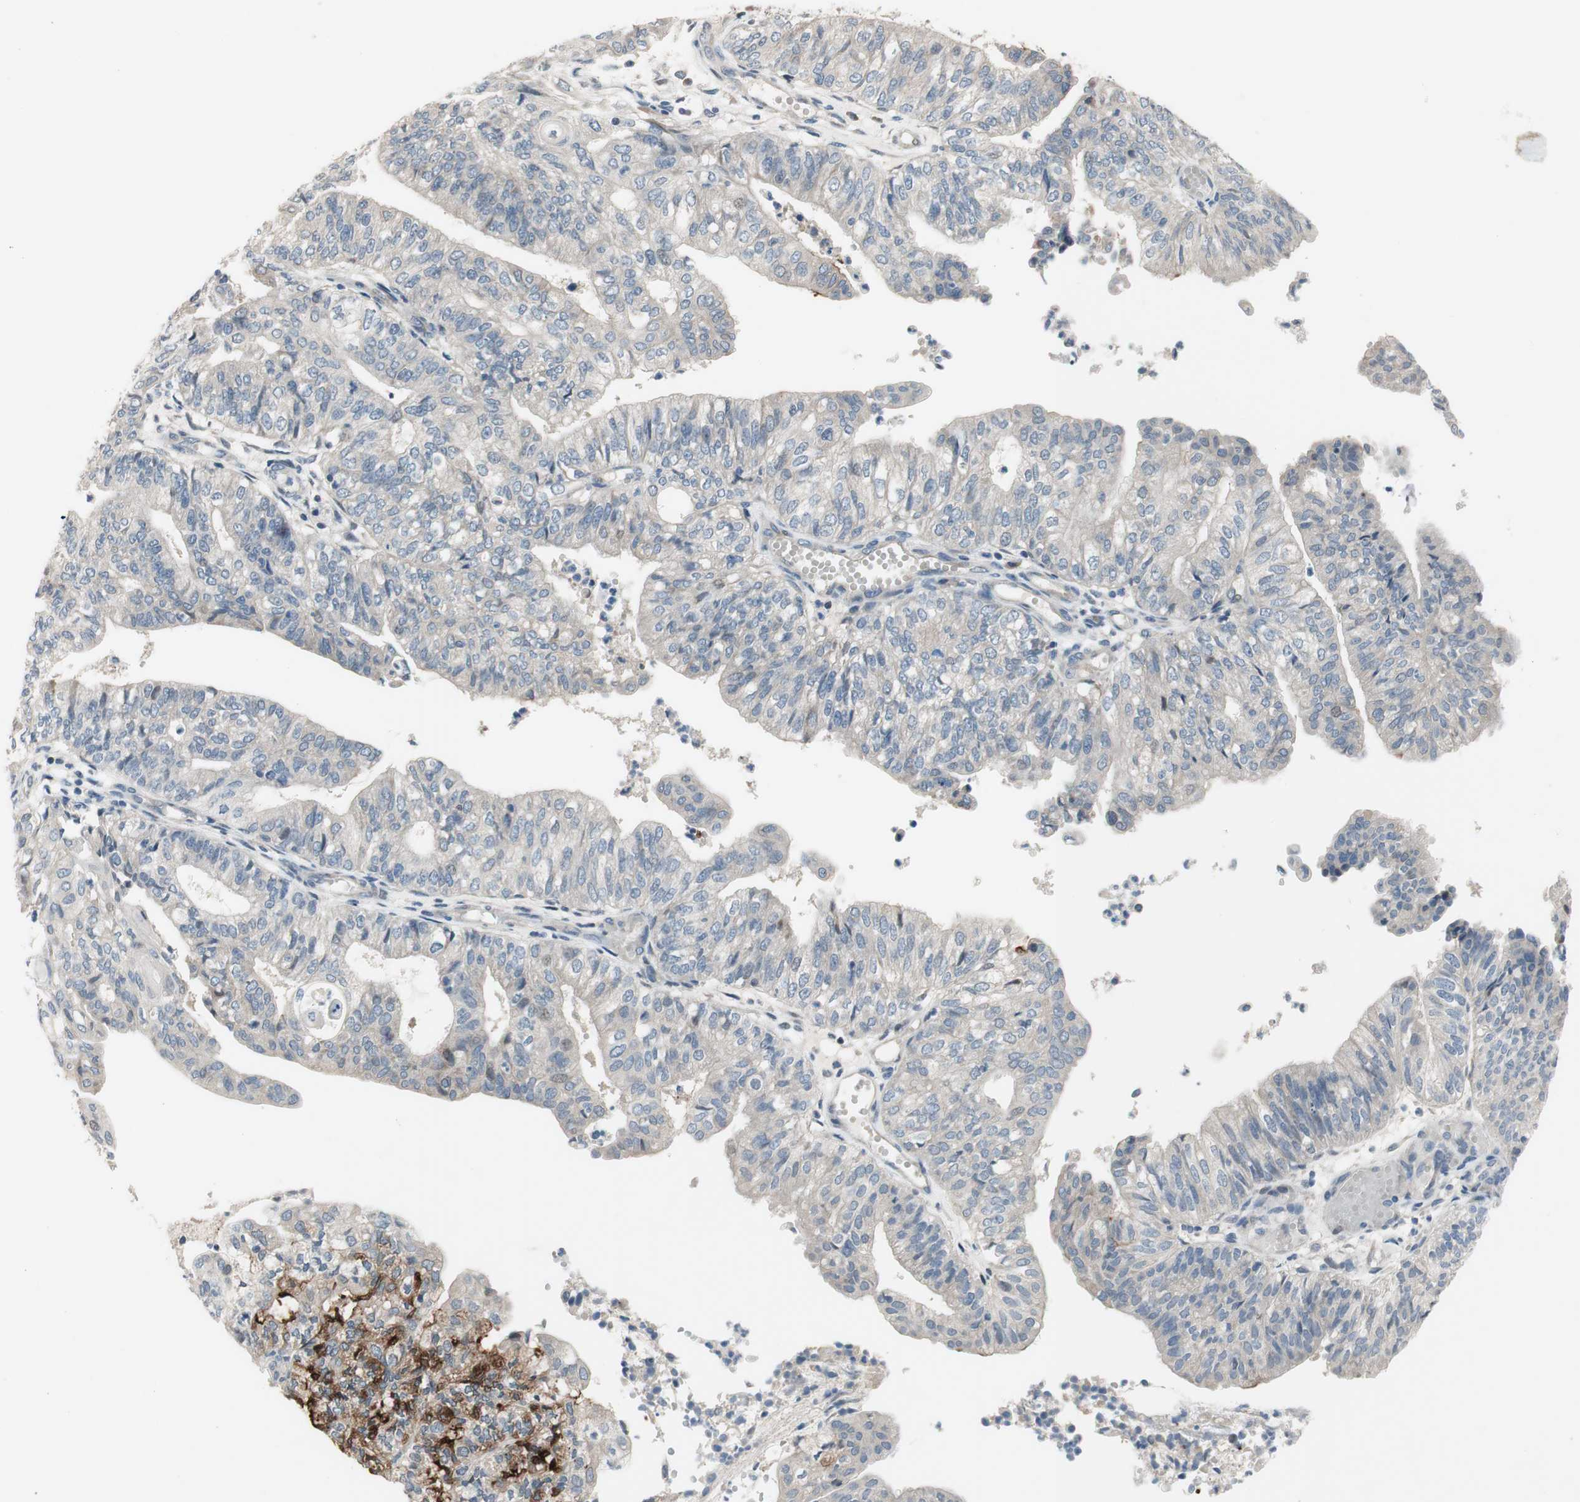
{"staining": {"intensity": "strong", "quantity": "<25%", "location": "cytoplasmic/membranous"}, "tissue": "endometrial cancer", "cell_type": "Tumor cells", "image_type": "cancer", "snomed": [{"axis": "morphology", "description": "Adenocarcinoma, NOS"}, {"axis": "topography", "description": "Endometrium"}], "caption": "About <25% of tumor cells in endometrial adenocarcinoma display strong cytoplasmic/membranous protein expression as visualized by brown immunohistochemical staining.", "gene": "TACR3", "patient": {"sex": "female", "age": 59}}